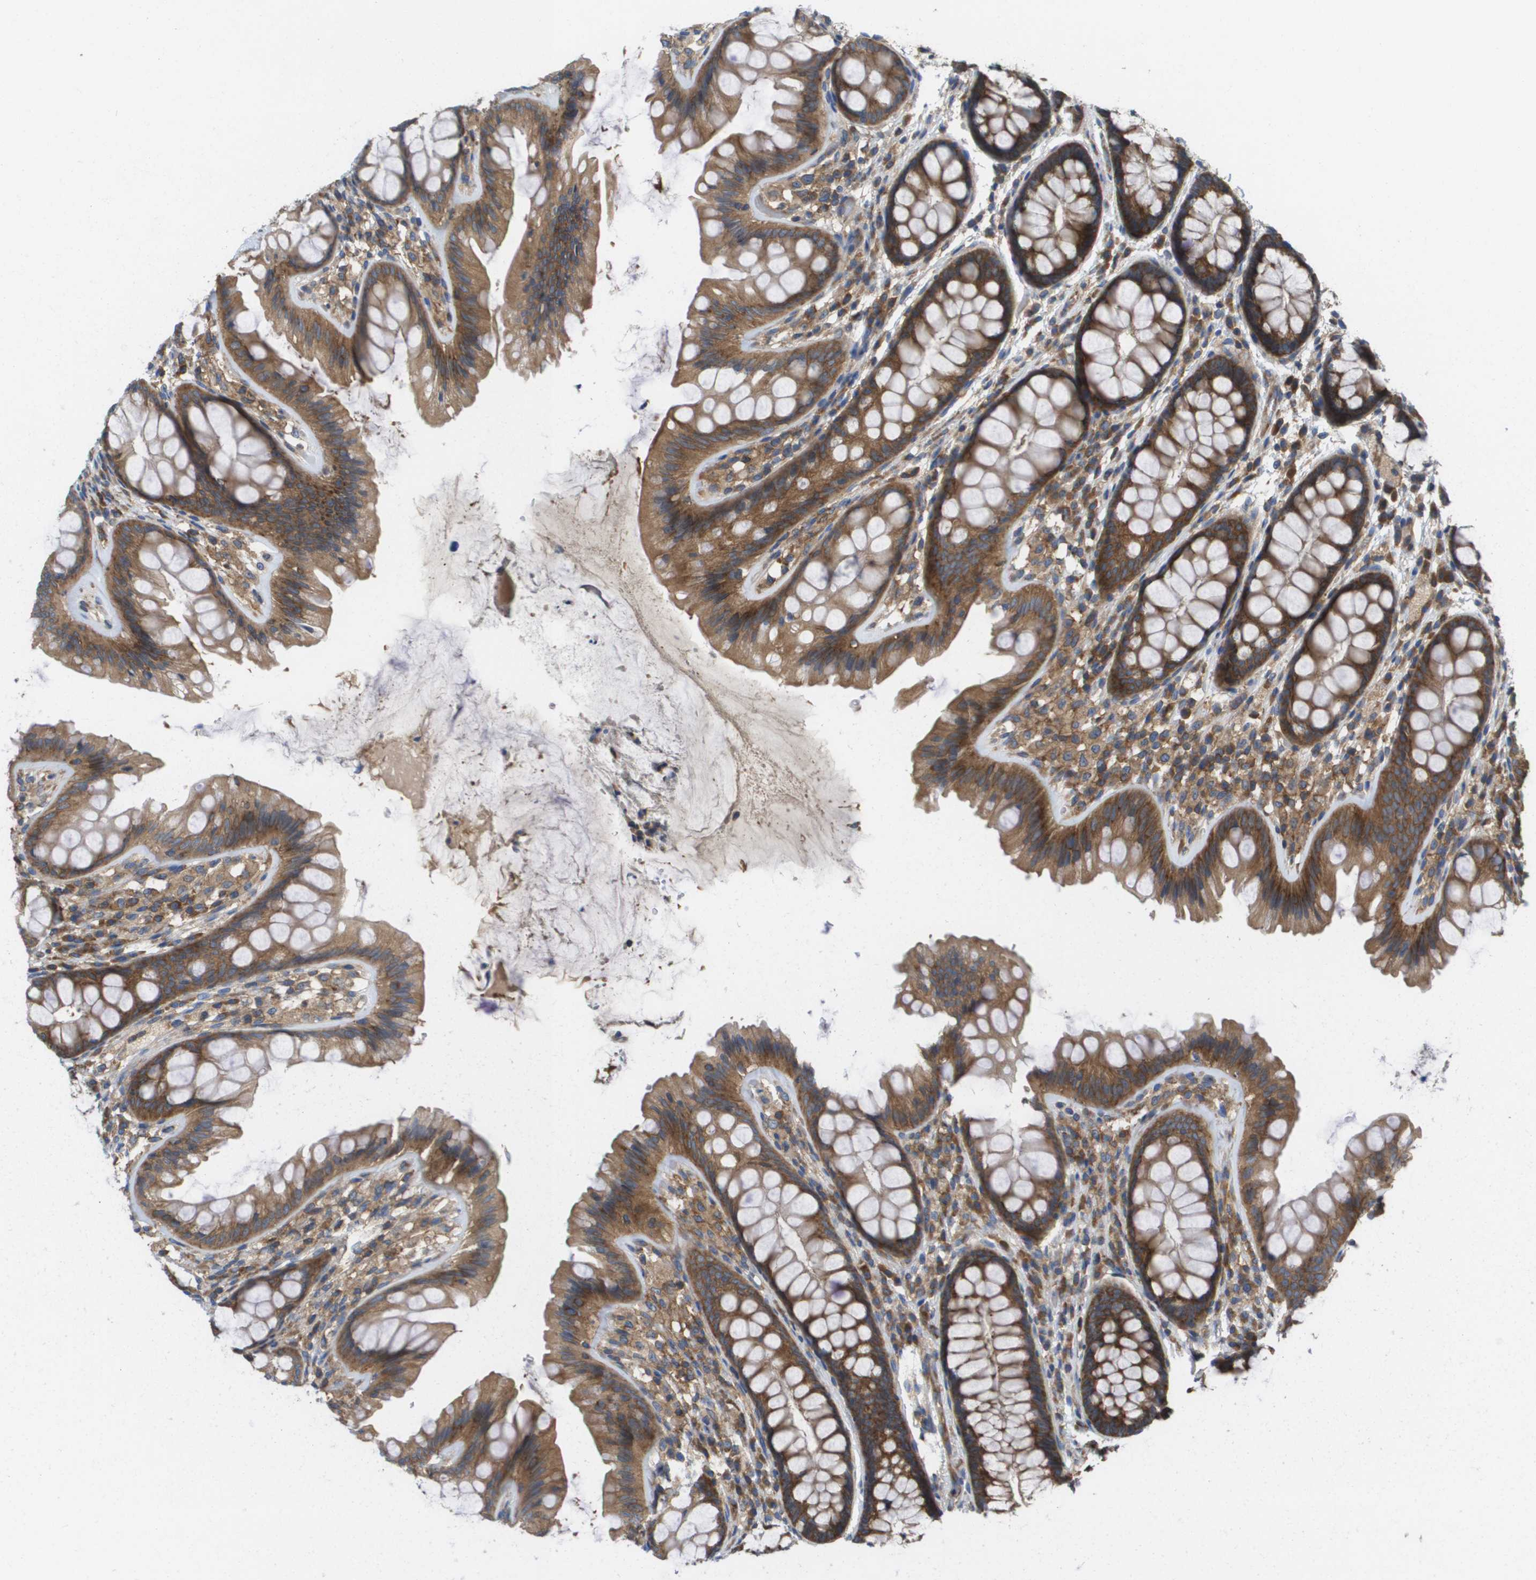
{"staining": {"intensity": "weak", "quantity": "<25%", "location": "cytoplasmic/membranous"}, "tissue": "colon", "cell_type": "Endothelial cells", "image_type": "normal", "snomed": [{"axis": "morphology", "description": "Normal tissue, NOS"}, {"axis": "topography", "description": "Colon"}], "caption": "Endothelial cells show no significant staining in unremarkable colon. (DAB (3,3'-diaminobenzidine) immunohistochemistry visualized using brightfield microscopy, high magnification).", "gene": "EIF4G2", "patient": {"sex": "female", "age": 56}}